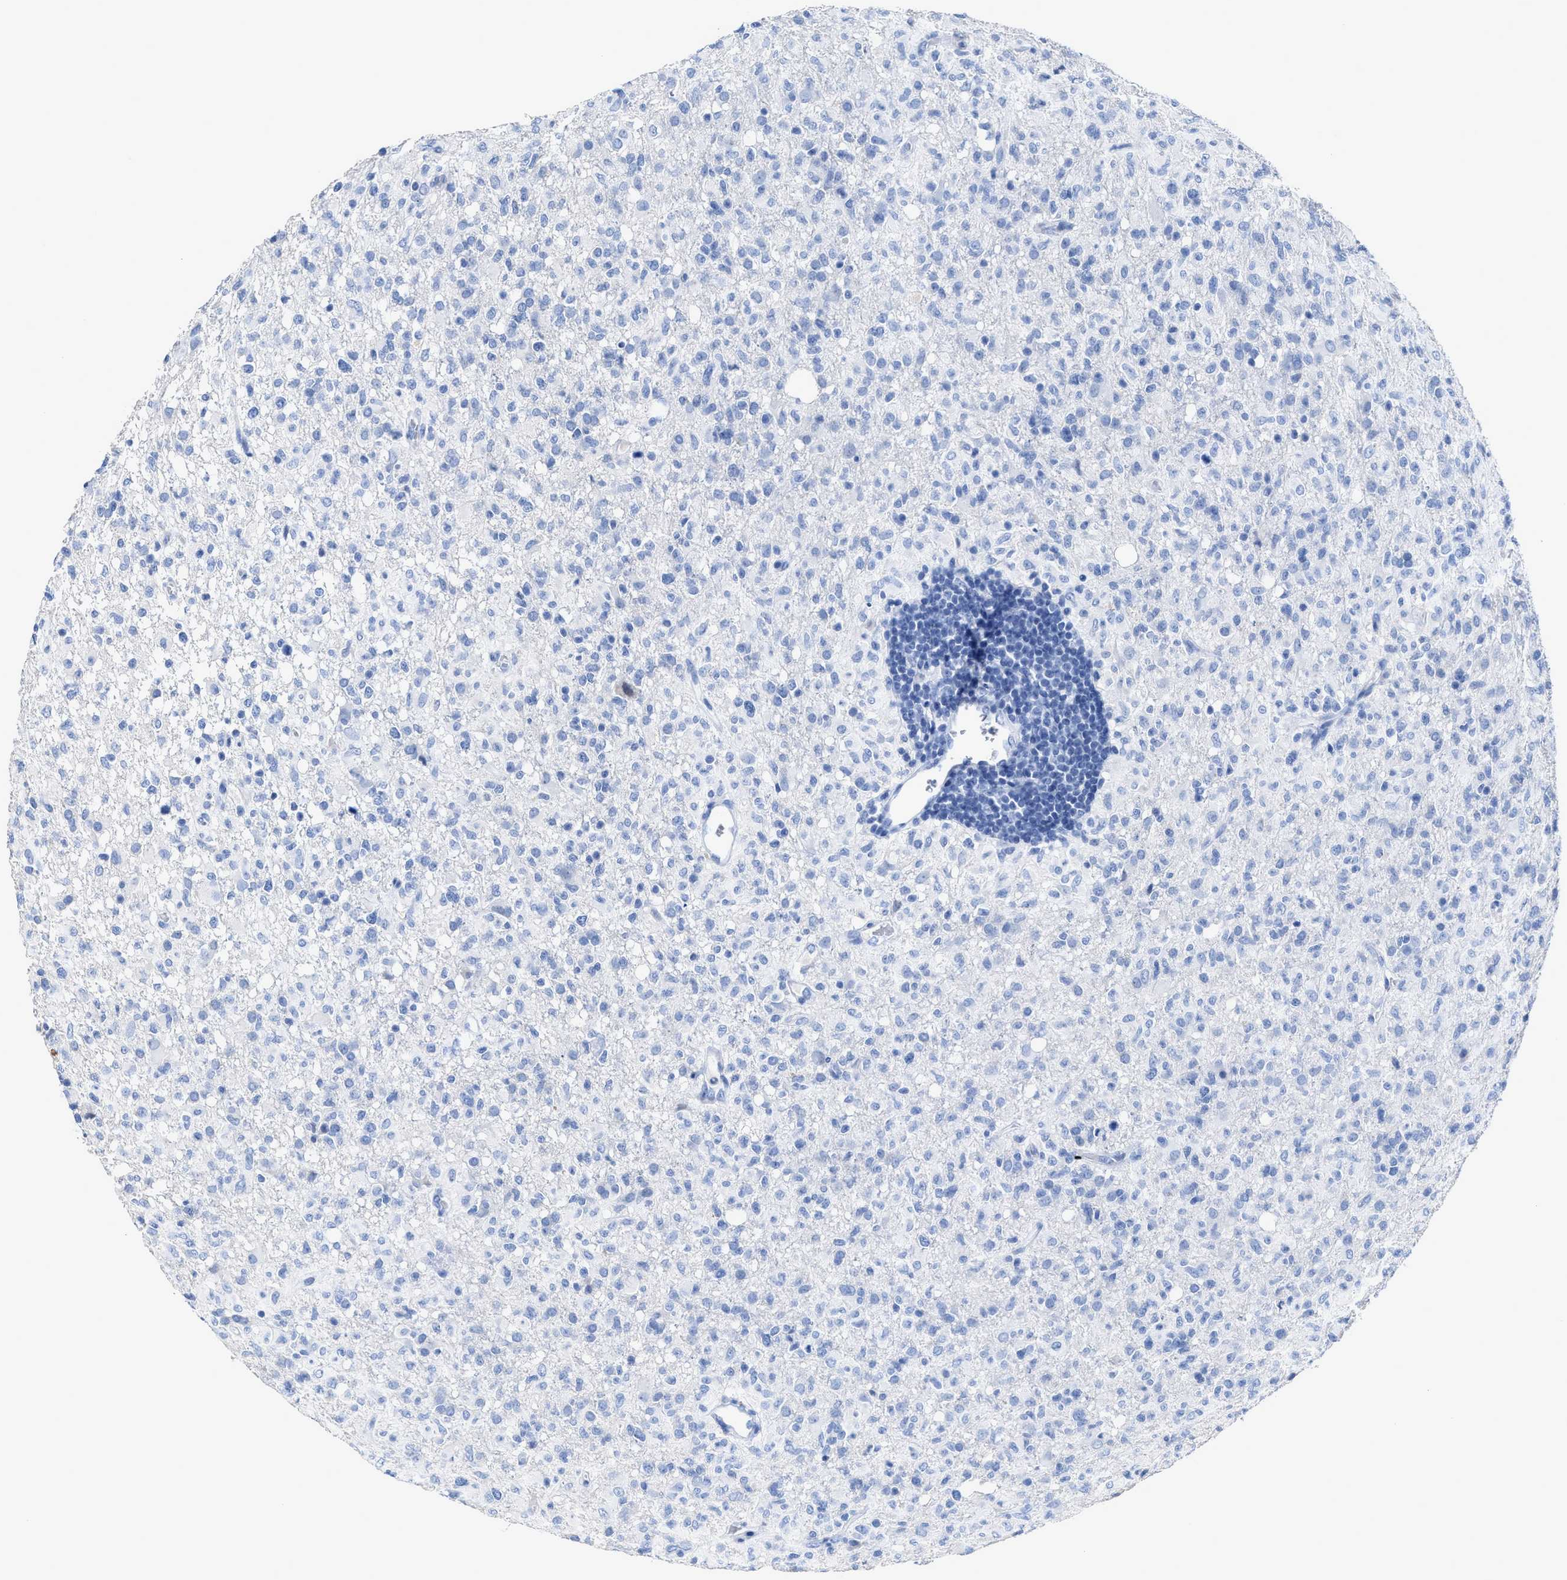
{"staining": {"intensity": "negative", "quantity": "none", "location": "none"}, "tissue": "glioma", "cell_type": "Tumor cells", "image_type": "cancer", "snomed": [{"axis": "morphology", "description": "Glioma, malignant, High grade"}, {"axis": "topography", "description": "Brain"}], "caption": "An image of human high-grade glioma (malignant) is negative for staining in tumor cells.", "gene": "CEACAM5", "patient": {"sex": "female", "age": 57}}